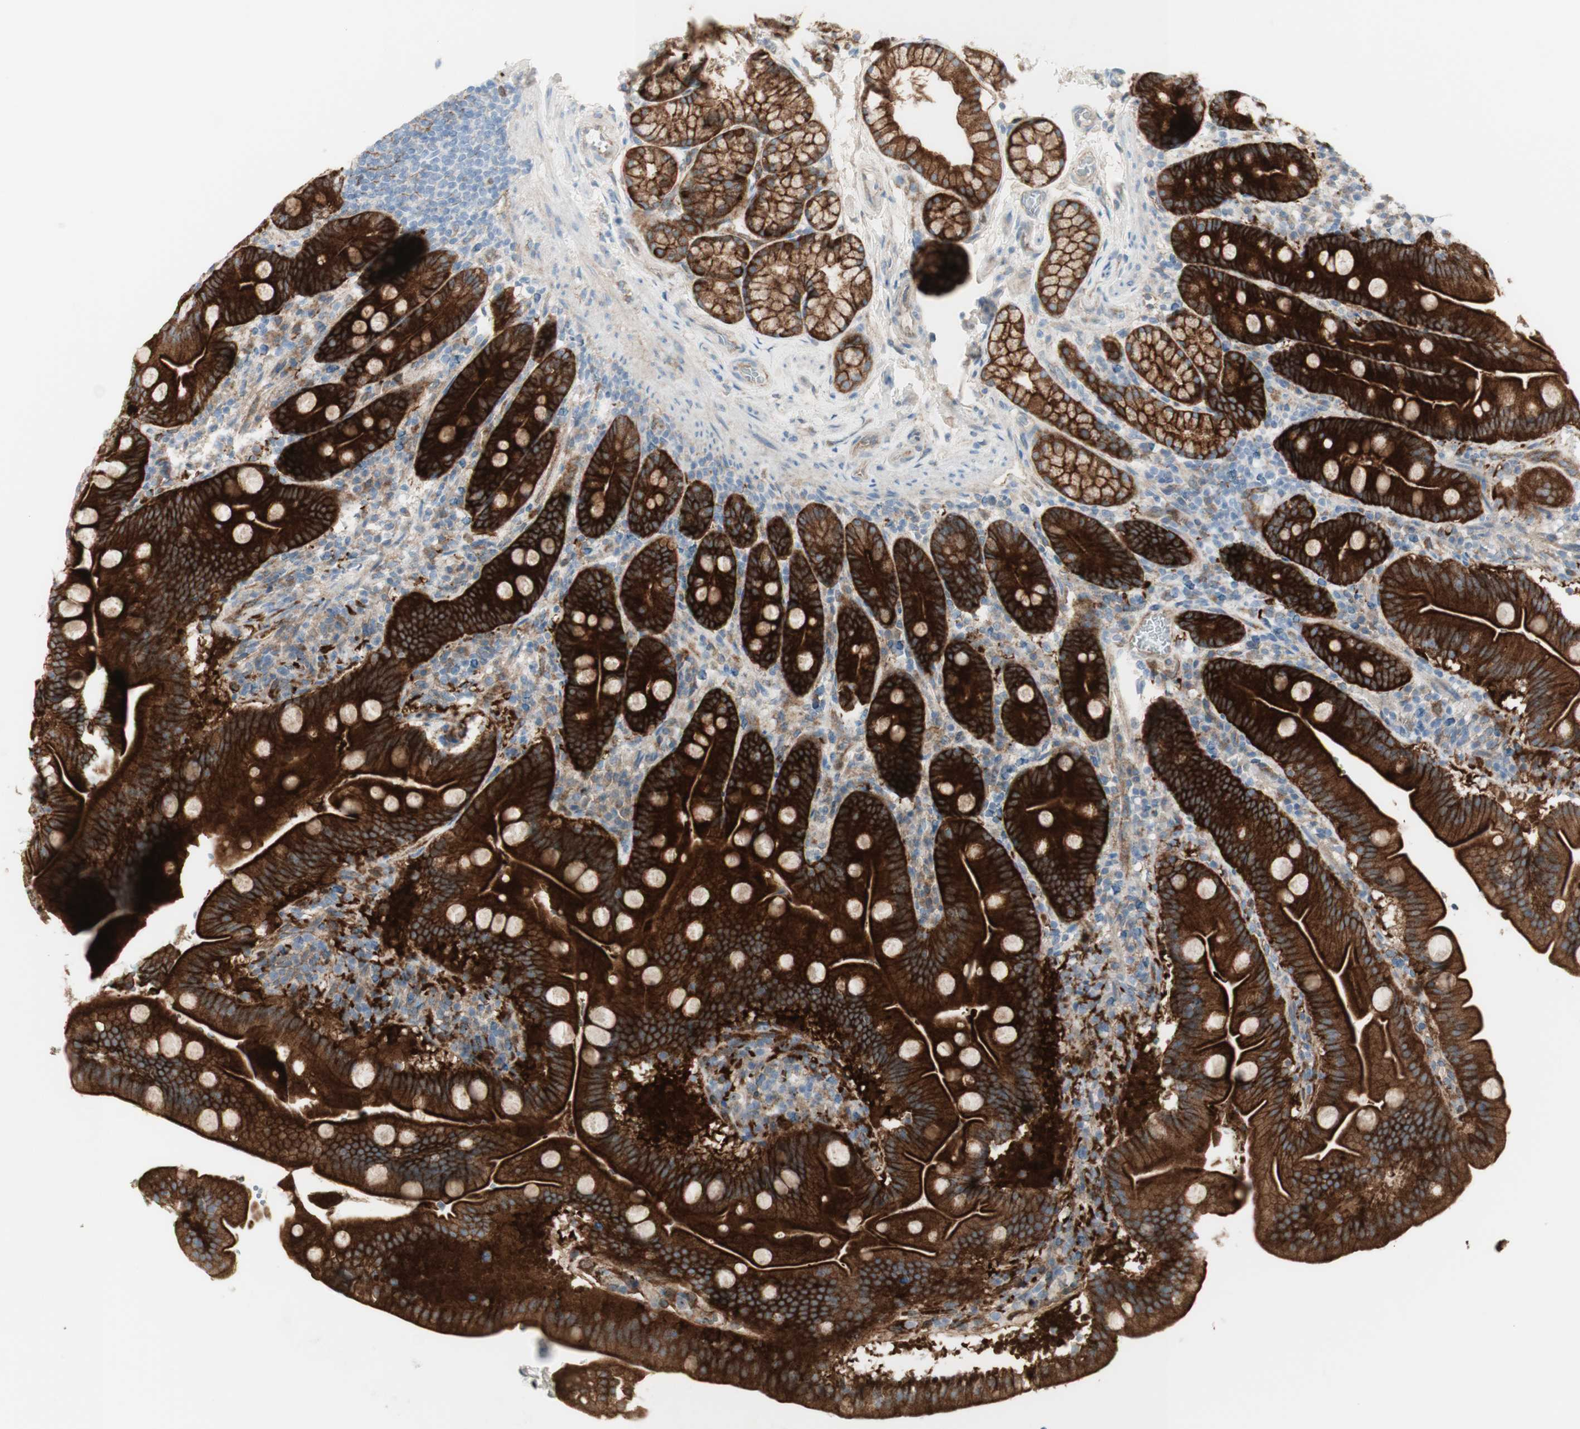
{"staining": {"intensity": "strong", "quantity": ">75%", "location": "none"}, "tissue": "duodenum", "cell_type": "Glandular cells", "image_type": "normal", "snomed": [{"axis": "morphology", "description": "Normal tissue, NOS"}, {"axis": "topography", "description": "Duodenum"}], "caption": "Glandular cells display high levels of strong None staining in about >75% of cells in normal human duodenum.", "gene": "MYO6", "patient": {"sex": "male", "age": 54}}